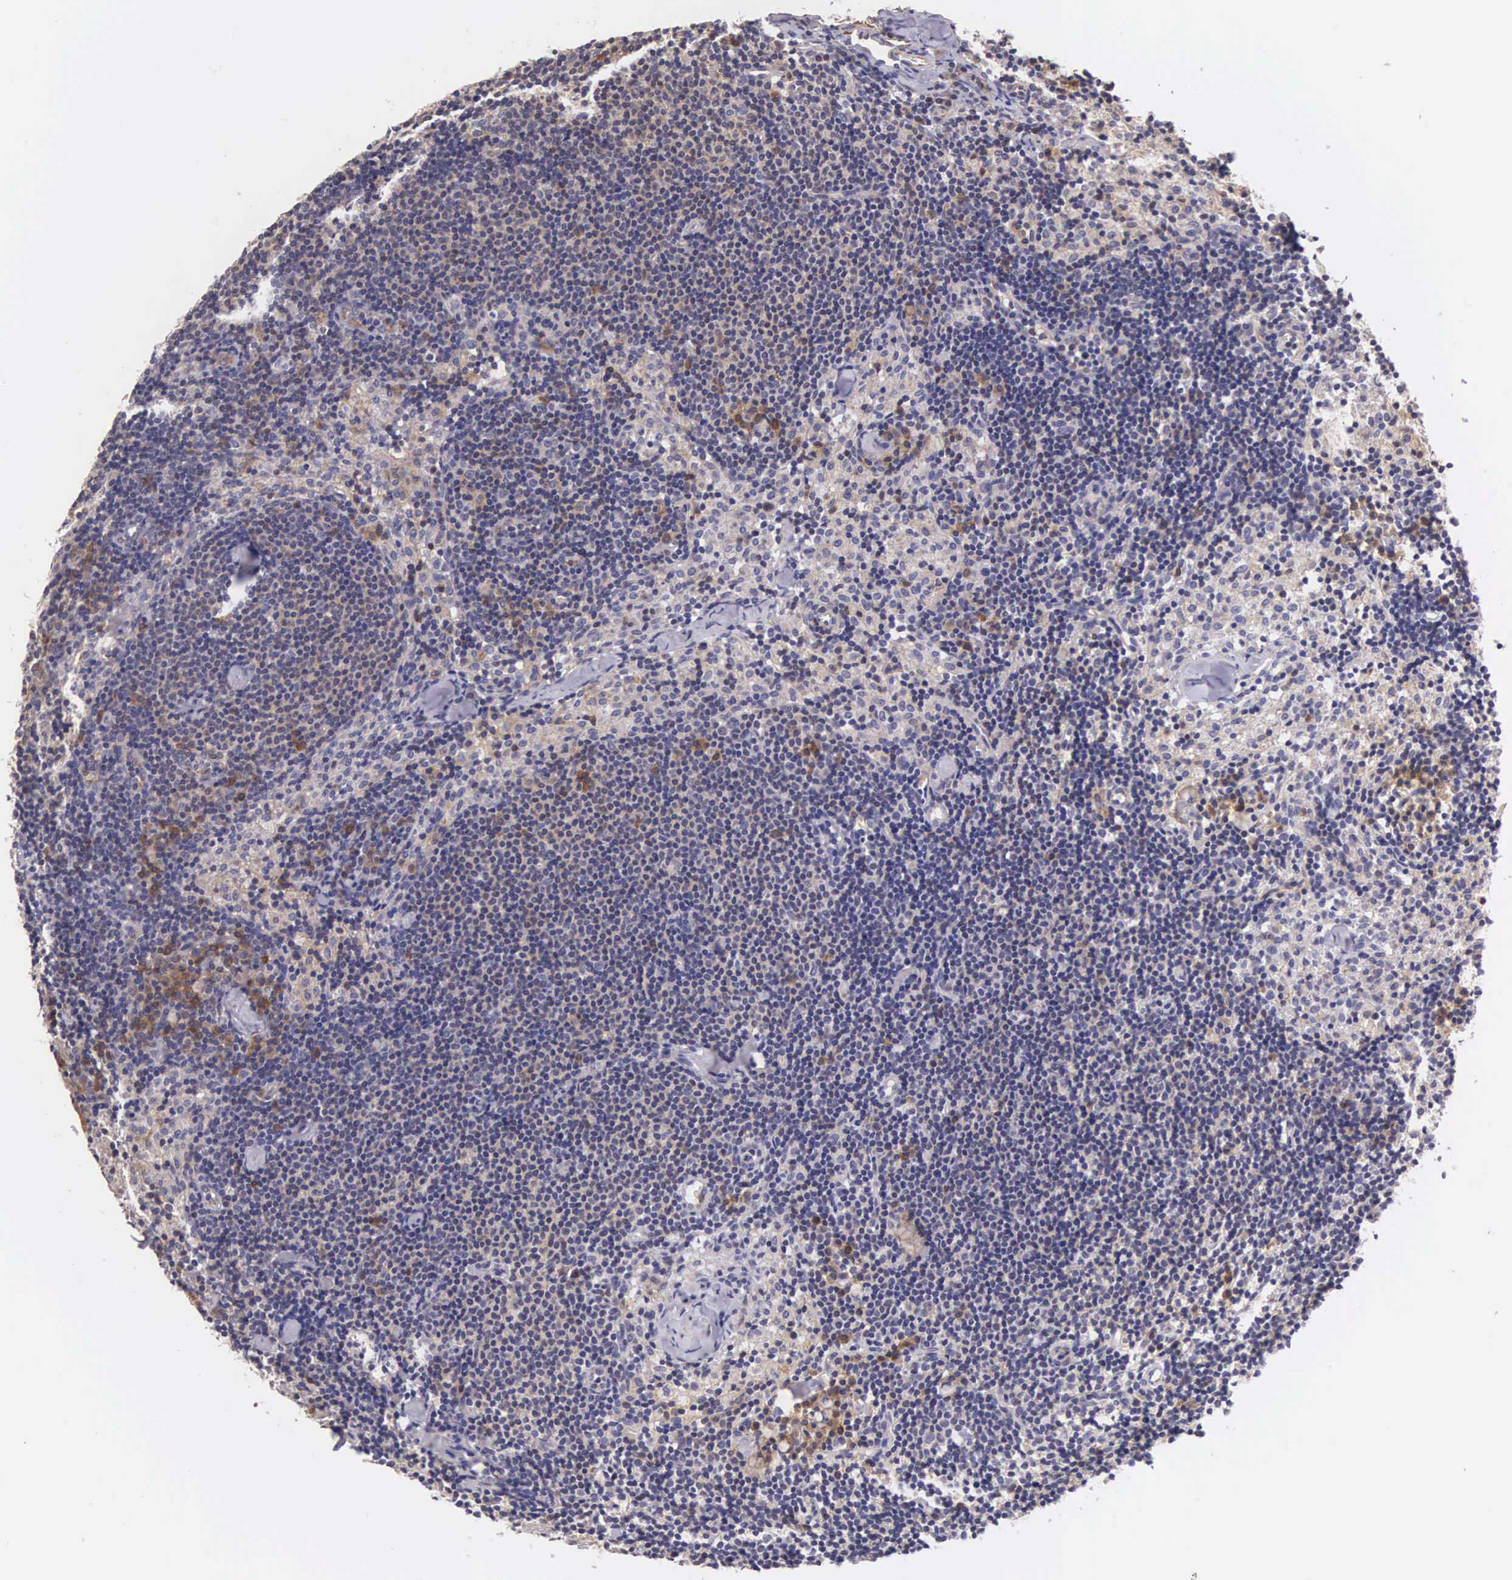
{"staining": {"intensity": "negative", "quantity": "none", "location": "none"}, "tissue": "lymph node", "cell_type": "Germinal center cells", "image_type": "normal", "snomed": [{"axis": "morphology", "description": "Normal tissue, NOS"}, {"axis": "topography", "description": "Lymph node"}], "caption": "This photomicrograph is of unremarkable lymph node stained with IHC to label a protein in brown with the nuclei are counter-stained blue. There is no expression in germinal center cells. (Stains: DAB (3,3'-diaminobenzidine) immunohistochemistry (IHC) with hematoxylin counter stain, Microscopy: brightfield microscopy at high magnification).", "gene": "OSBPL3", "patient": {"sex": "female", "age": 35}}